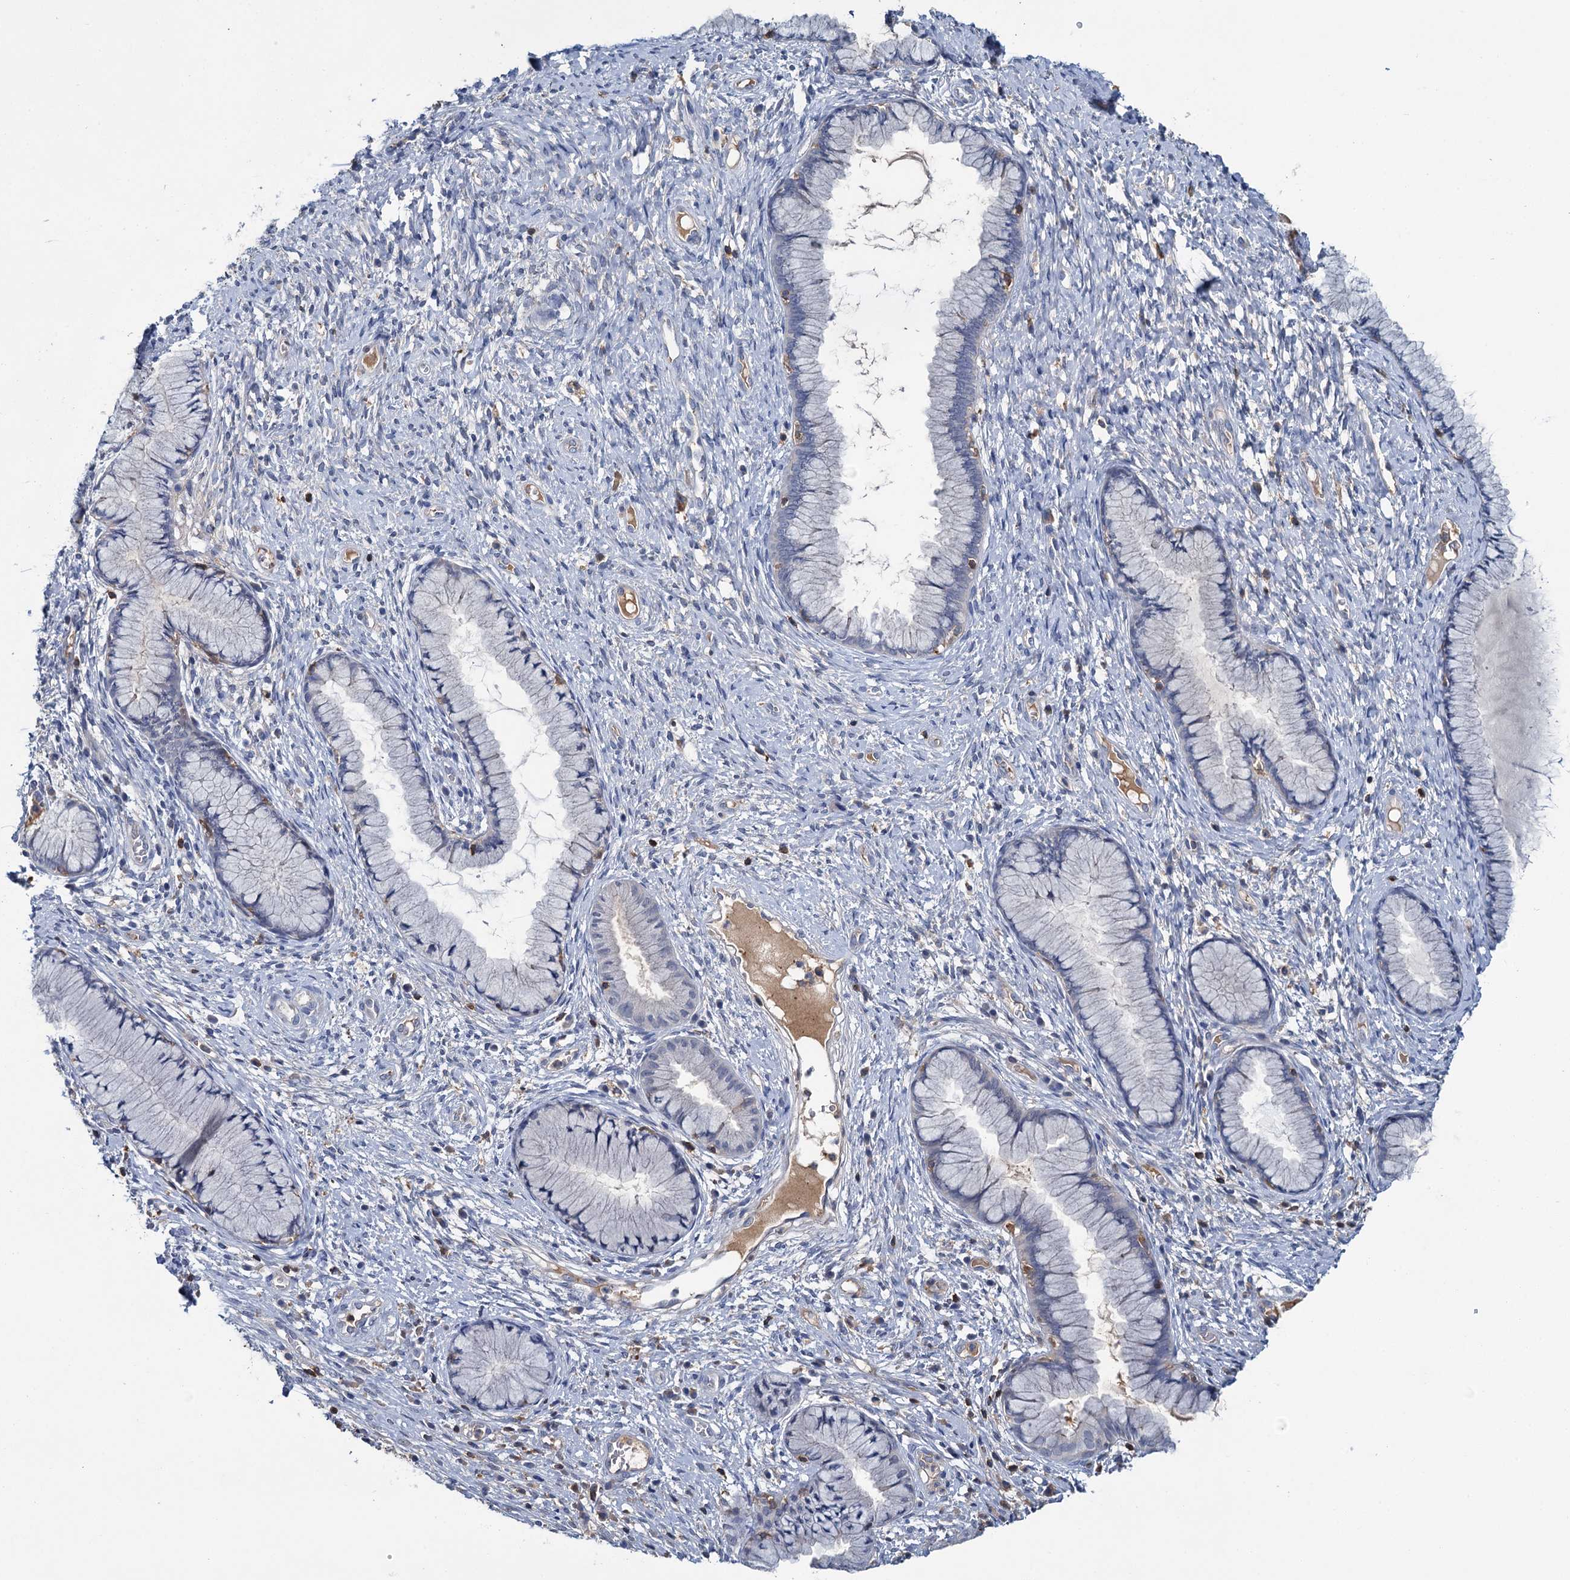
{"staining": {"intensity": "negative", "quantity": "none", "location": "none"}, "tissue": "cervix", "cell_type": "Glandular cells", "image_type": "normal", "snomed": [{"axis": "morphology", "description": "Normal tissue, NOS"}, {"axis": "topography", "description": "Cervix"}], "caption": "The IHC histopathology image has no significant positivity in glandular cells of cervix.", "gene": "FGFR2", "patient": {"sex": "female", "age": 42}}